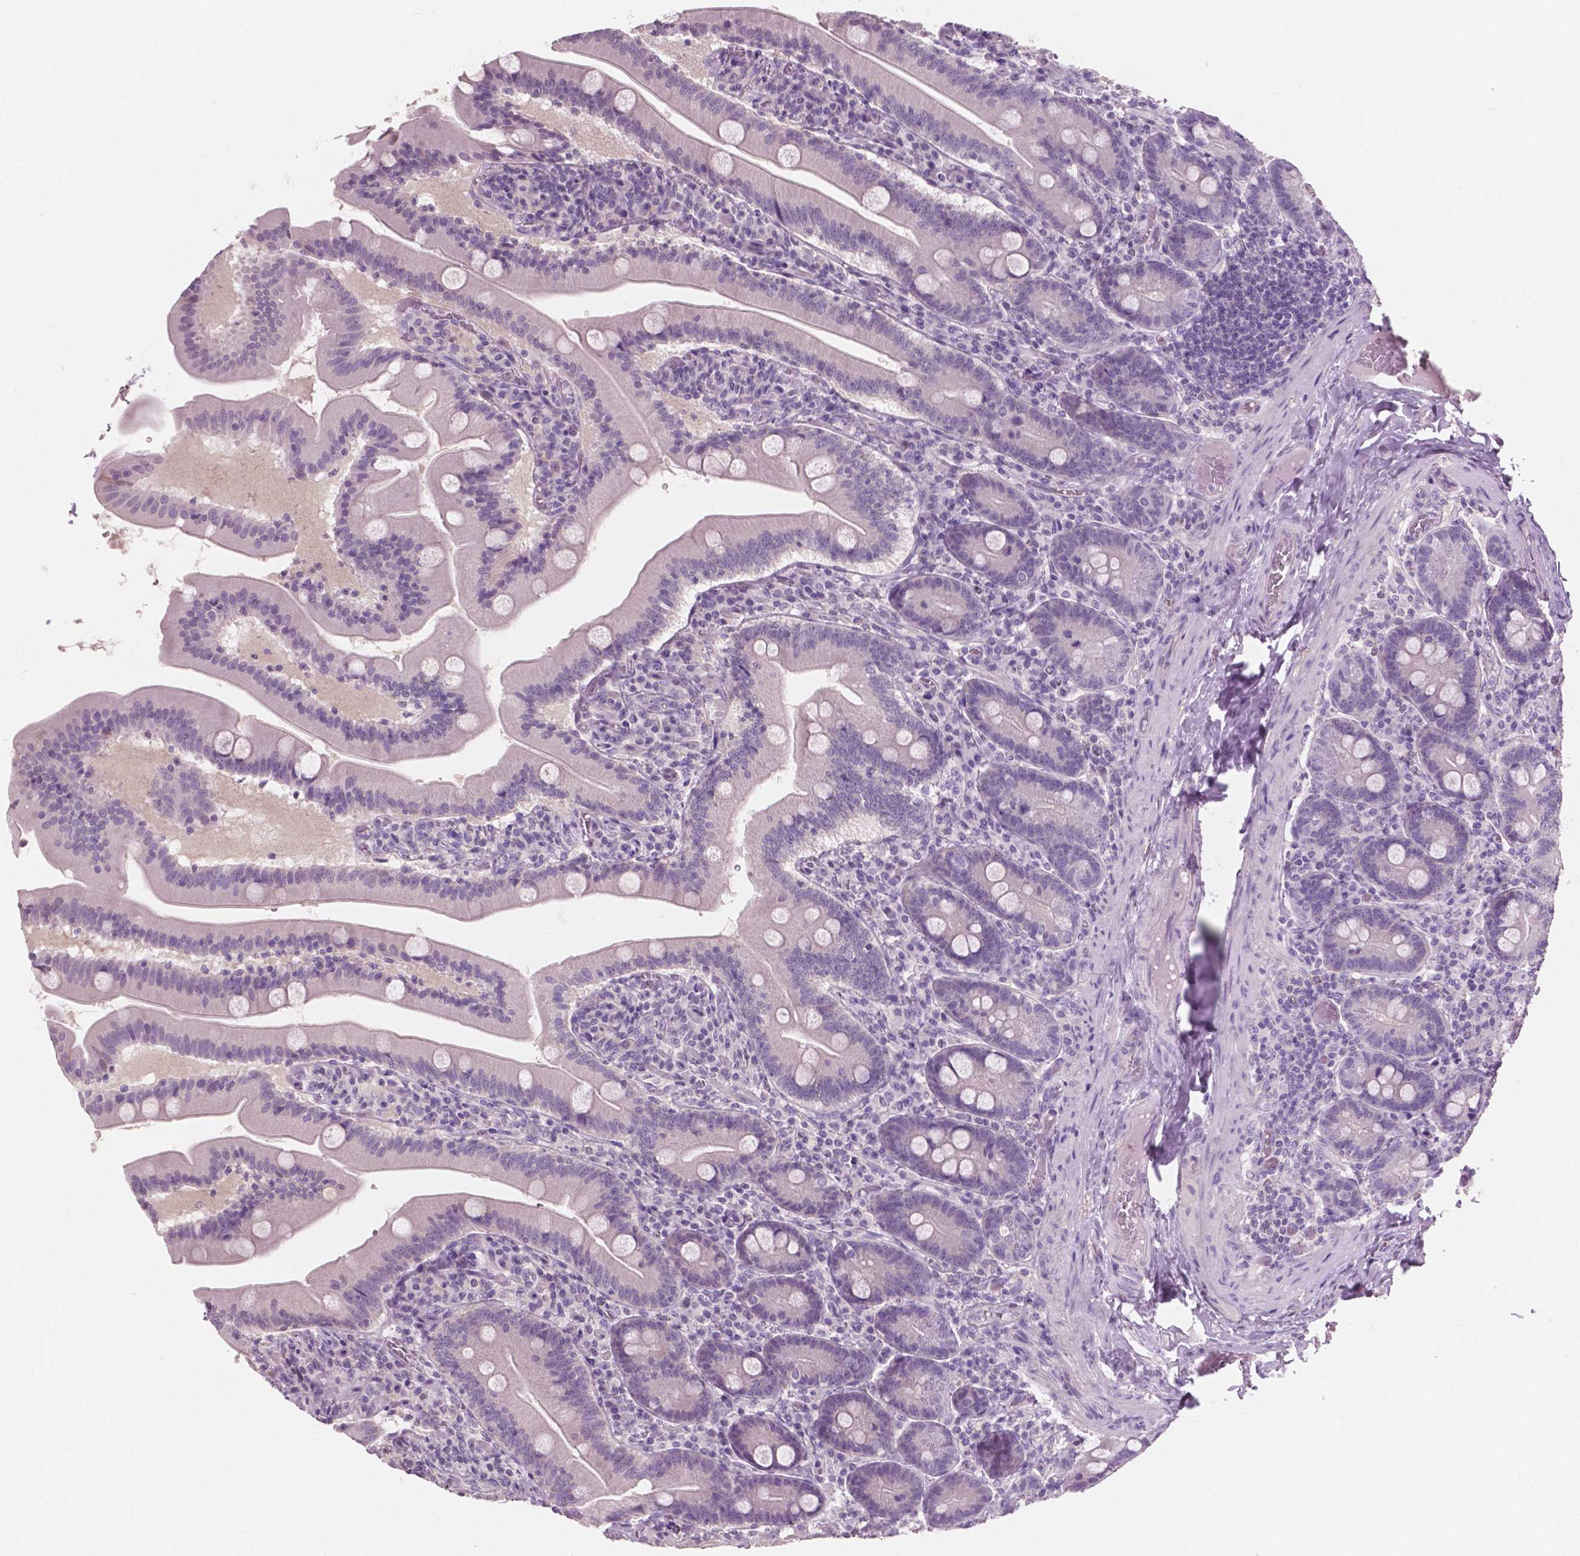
{"staining": {"intensity": "negative", "quantity": "none", "location": "none"}, "tissue": "small intestine", "cell_type": "Glandular cells", "image_type": "normal", "snomed": [{"axis": "morphology", "description": "Normal tissue, NOS"}, {"axis": "topography", "description": "Small intestine"}], "caption": "Protein analysis of normal small intestine shows no significant positivity in glandular cells.", "gene": "AWAT1", "patient": {"sex": "male", "age": 37}}